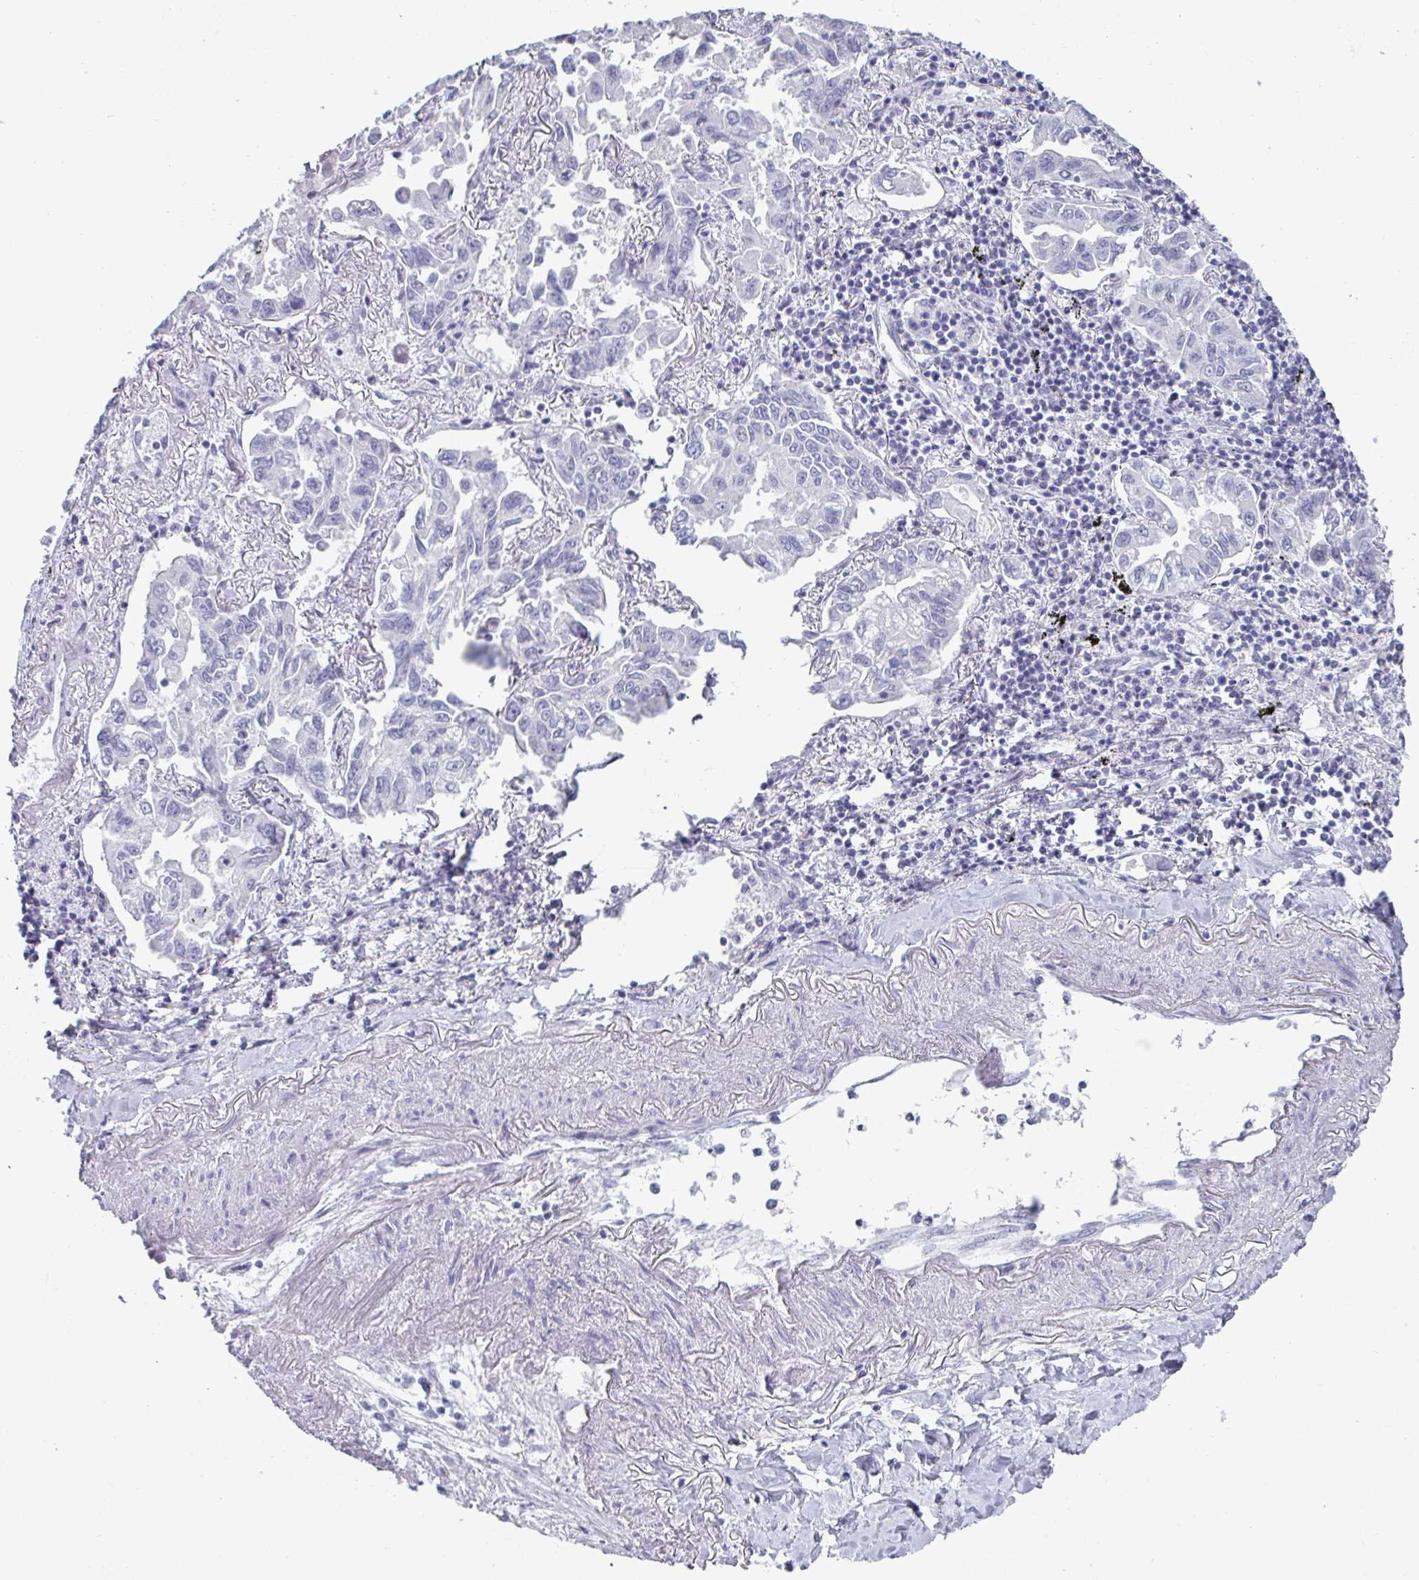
{"staining": {"intensity": "negative", "quantity": "none", "location": "none"}, "tissue": "lung cancer", "cell_type": "Tumor cells", "image_type": "cancer", "snomed": [{"axis": "morphology", "description": "Adenocarcinoma, NOS"}, {"axis": "topography", "description": "Lung"}], "caption": "Image shows no significant protein staining in tumor cells of lung adenocarcinoma.", "gene": "VSIG10L", "patient": {"sex": "male", "age": 64}}